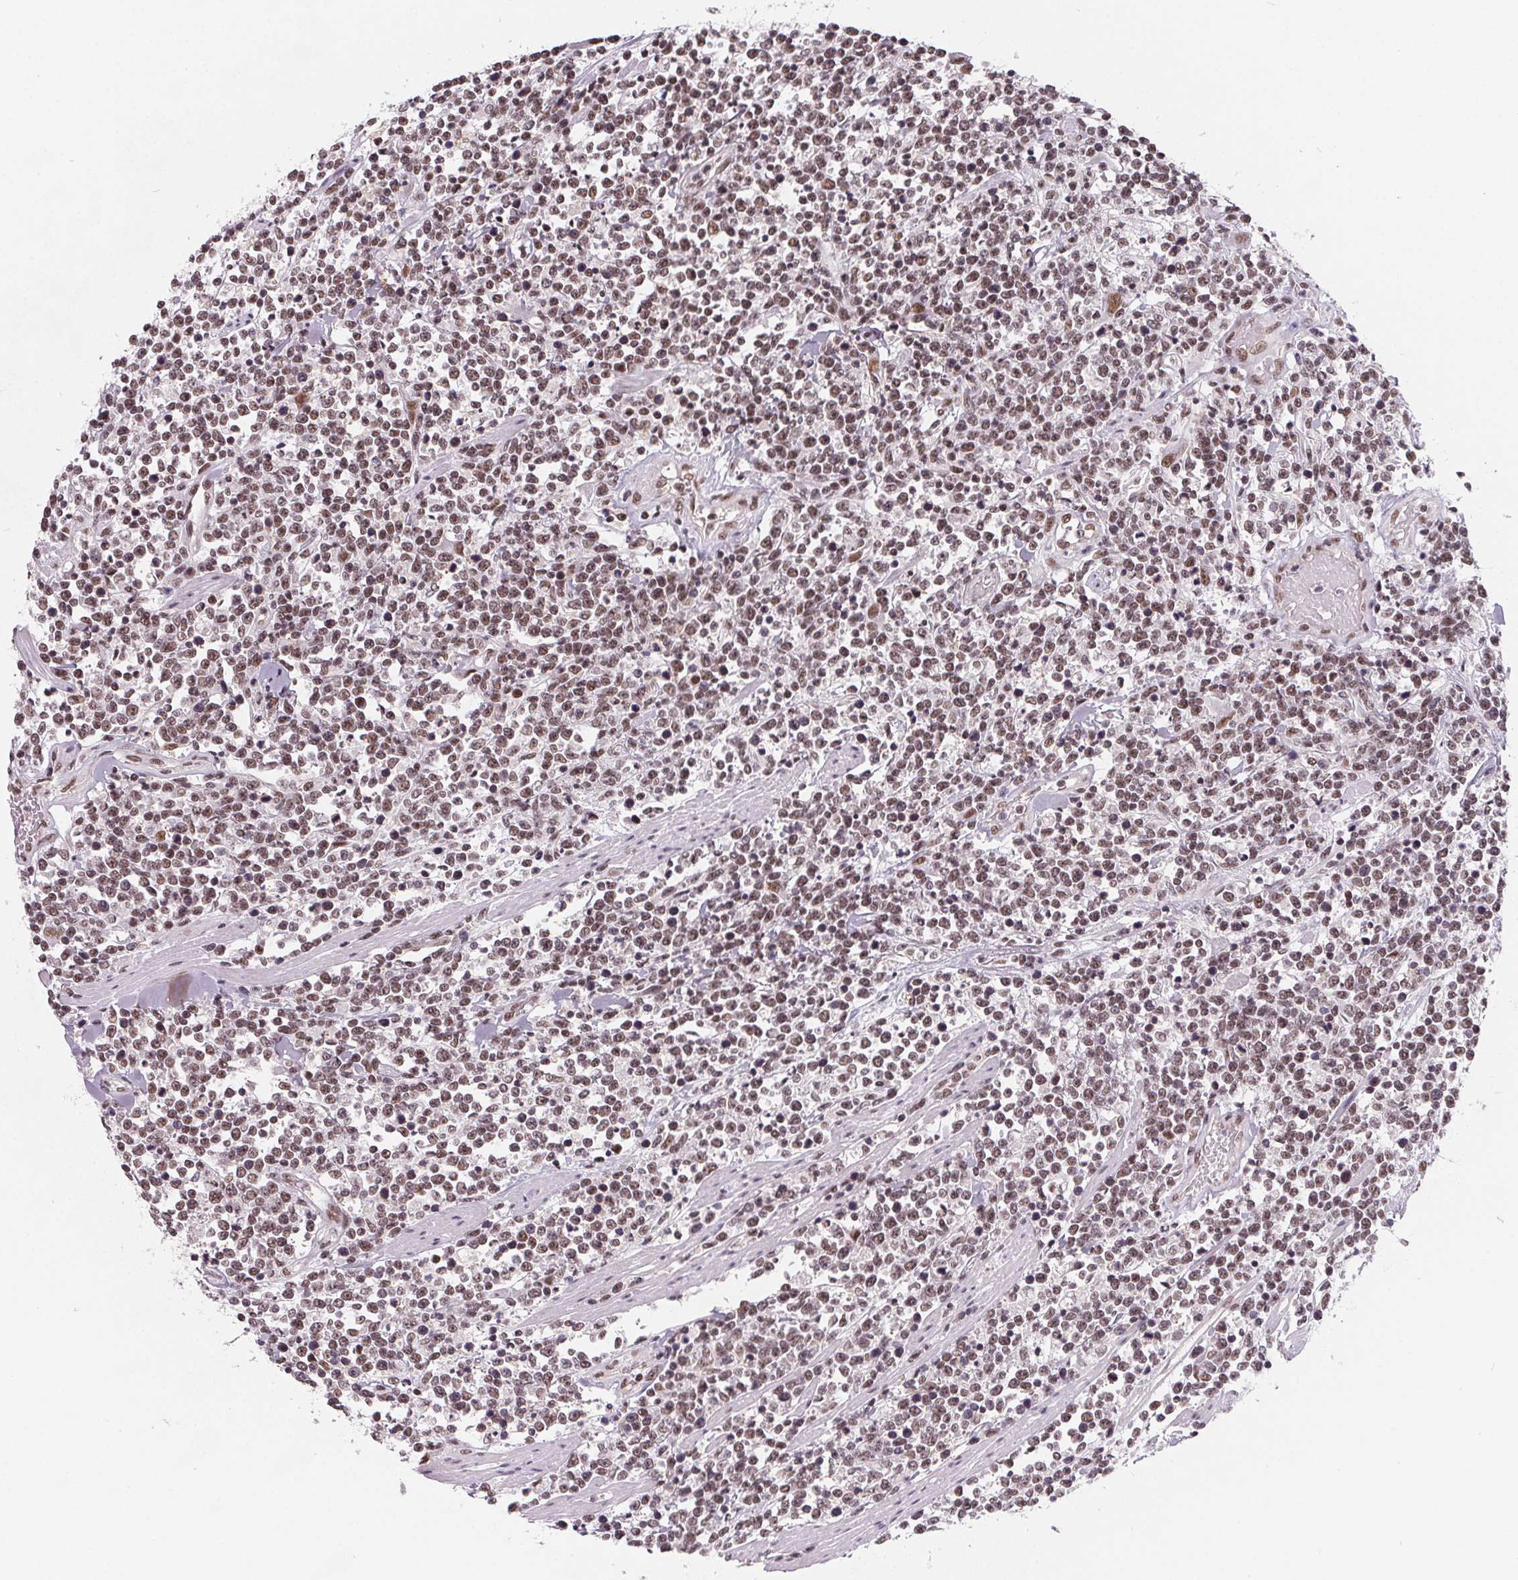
{"staining": {"intensity": "weak", "quantity": "25%-75%", "location": "nuclear"}, "tissue": "lymphoma", "cell_type": "Tumor cells", "image_type": "cancer", "snomed": [{"axis": "morphology", "description": "Malignant lymphoma, non-Hodgkin's type, High grade"}, {"axis": "topography", "description": "Colon"}], "caption": "Lymphoma stained for a protein shows weak nuclear positivity in tumor cells. (Brightfield microscopy of DAB IHC at high magnification).", "gene": "TCERG1", "patient": {"sex": "male", "age": 82}}